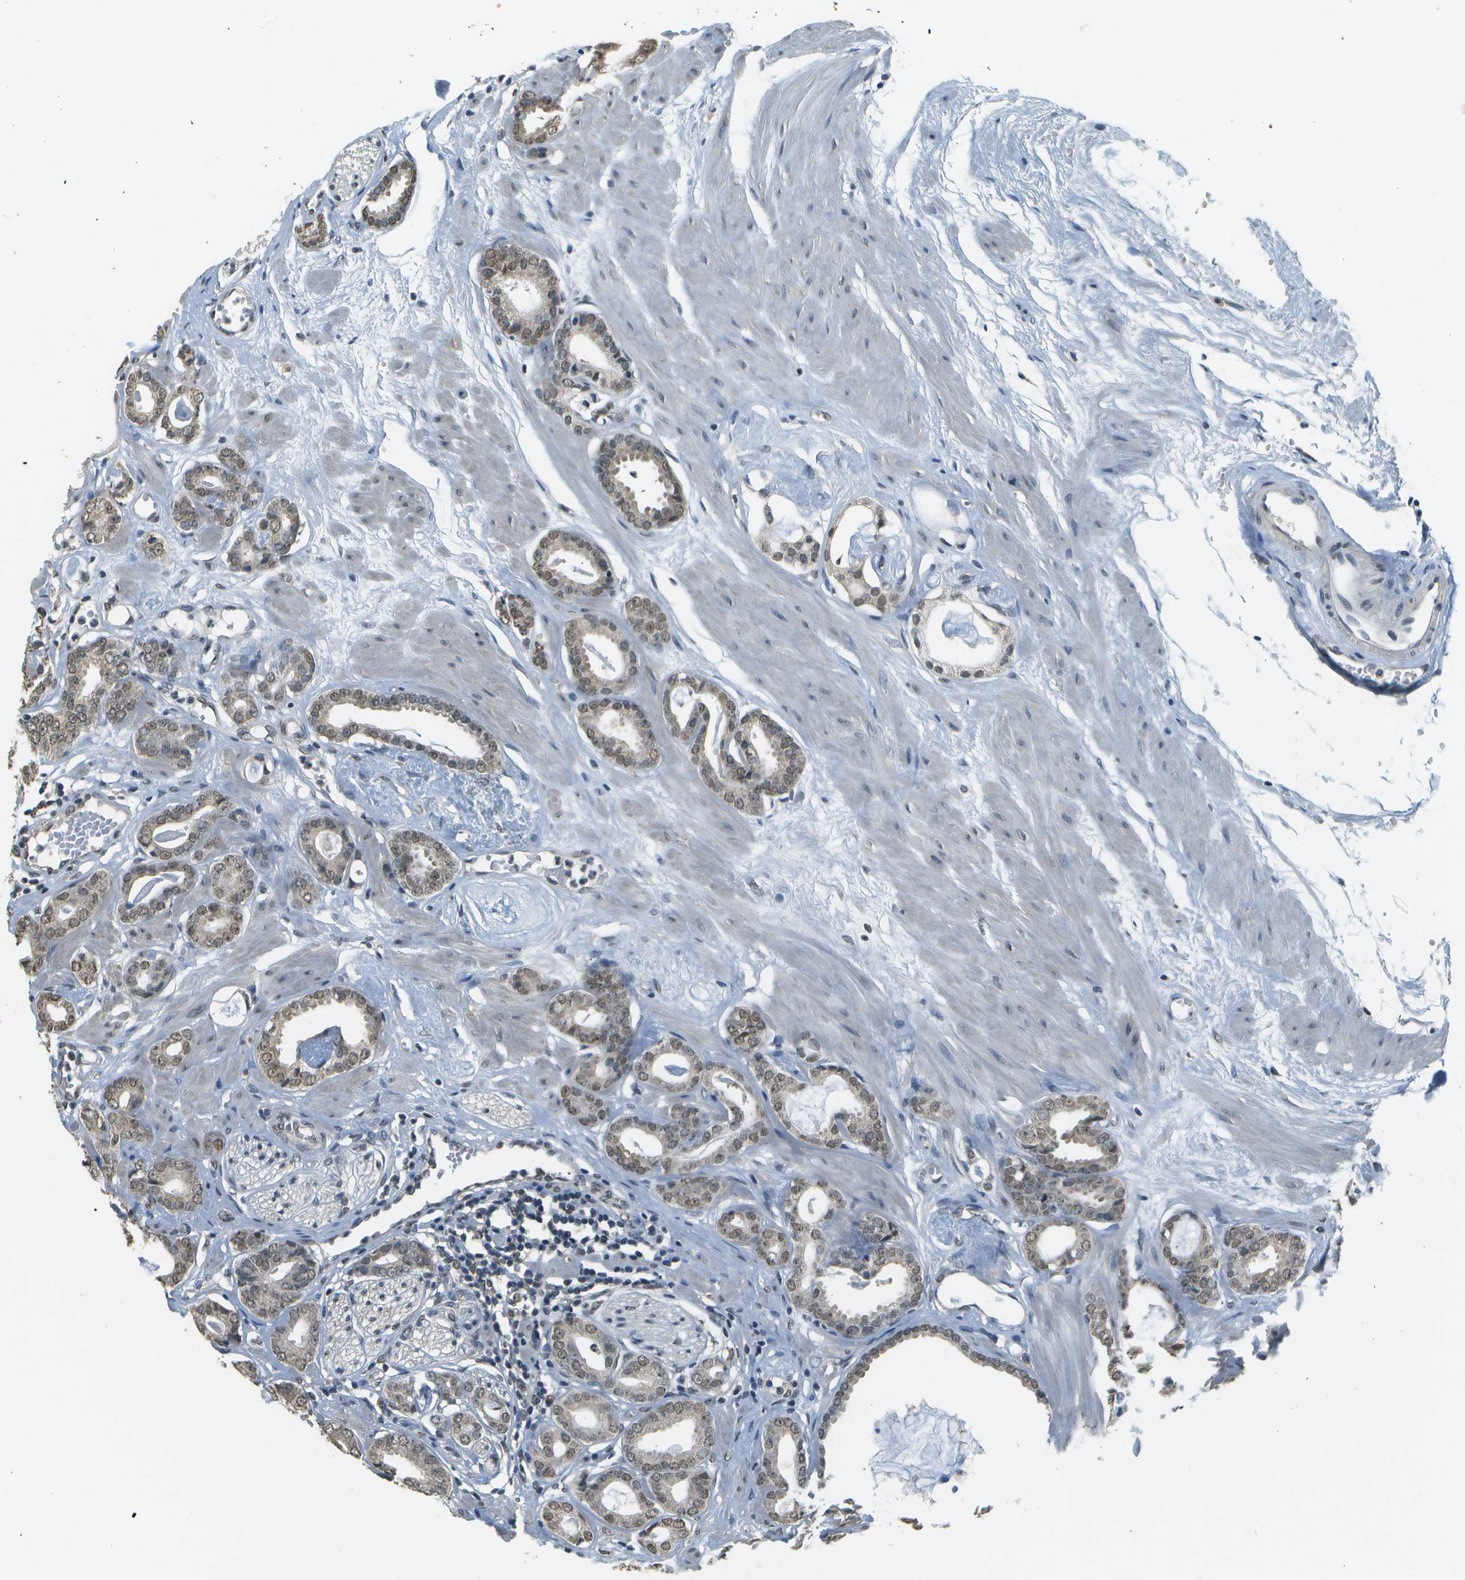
{"staining": {"intensity": "weak", "quantity": ">75%", "location": "nuclear"}, "tissue": "prostate cancer", "cell_type": "Tumor cells", "image_type": "cancer", "snomed": [{"axis": "morphology", "description": "Adenocarcinoma, Low grade"}, {"axis": "topography", "description": "Prostate"}], "caption": "Prostate cancer (adenocarcinoma (low-grade)) stained with a protein marker exhibits weak staining in tumor cells.", "gene": "ABL2", "patient": {"sex": "male", "age": 53}}